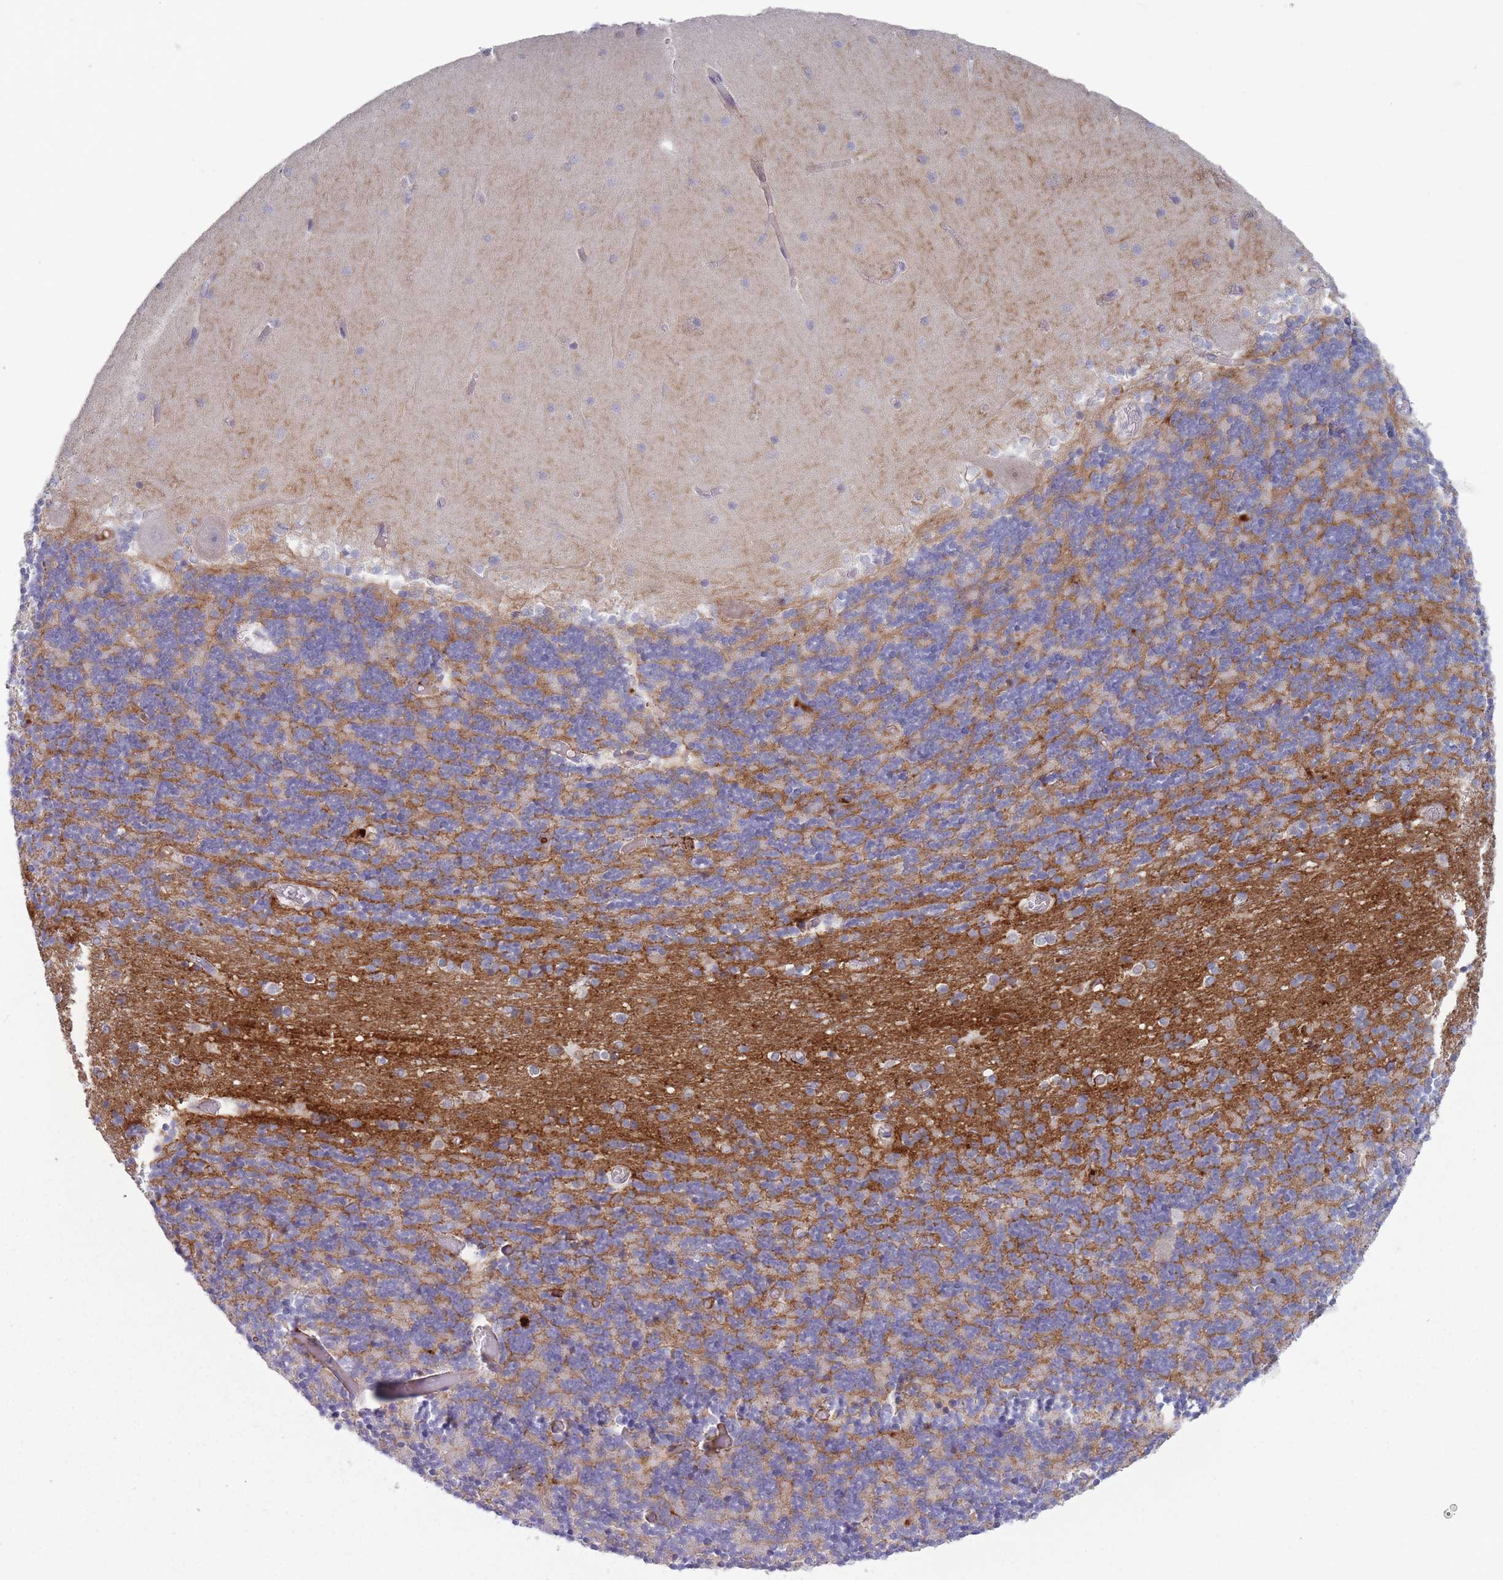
{"staining": {"intensity": "negative", "quantity": "none", "location": "none"}, "tissue": "cerebellum", "cell_type": "Cells in granular layer", "image_type": "normal", "snomed": [{"axis": "morphology", "description": "Normal tissue, NOS"}, {"axis": "topography", "description": "Cerebellum"}], "caption": "Immunohistochemistry (IHC) photomicrograph of unremarkable cerebellum stained for a protein (brown), which demonstrates no expression in cells in granular layer.", "gene": "PAIP2B", "patient": {"sex": "female", "age": 28}}